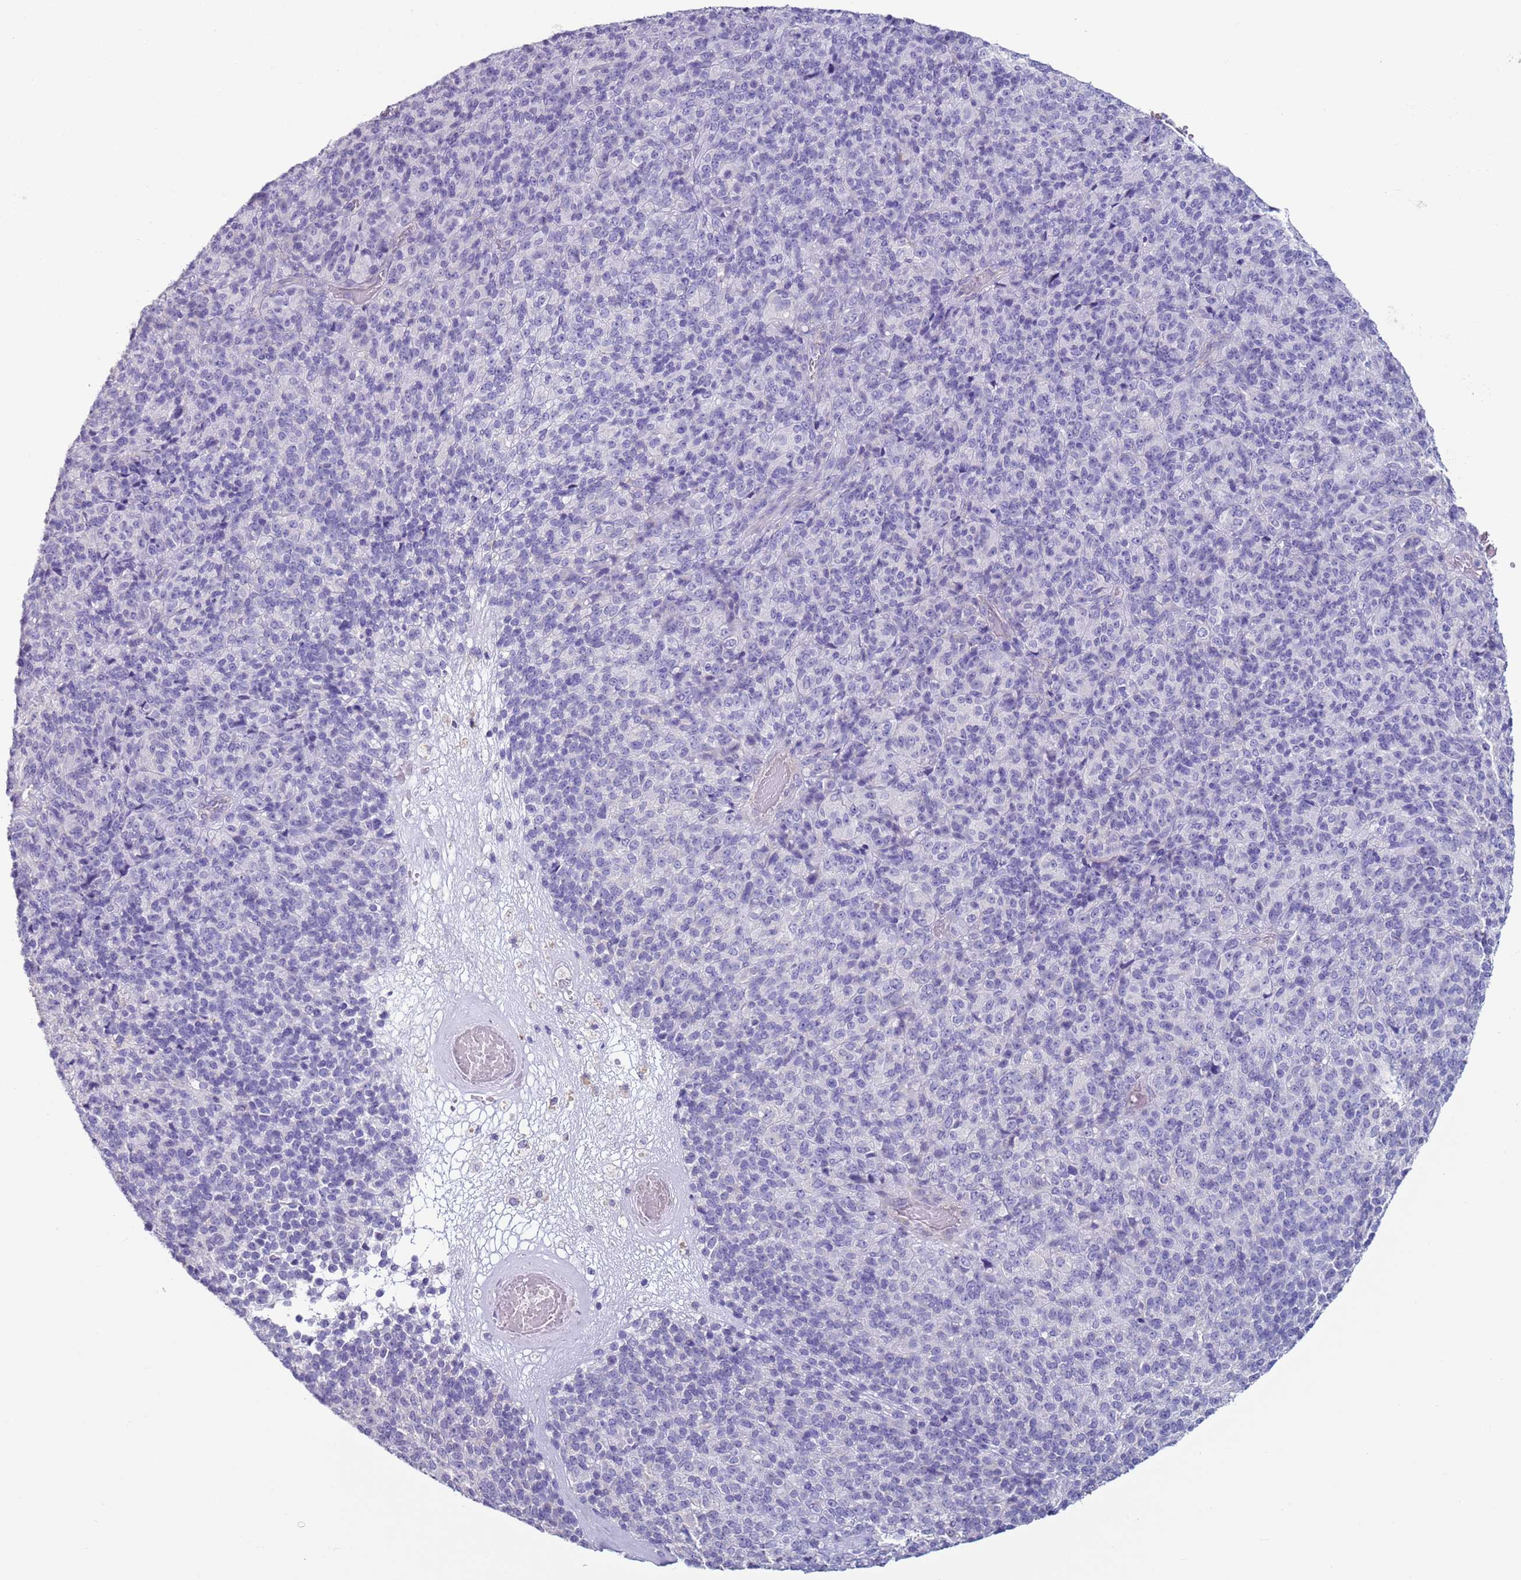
{"staining": {"intensity": "negative", "quantity": "none", "location": "none"}, "tissue": "melanoma", "cell_type": "Tumor cells", "image_type": "cancer", "snomed": [{"axis": "morphology", "description": "Malignant melanoma, Metastatic site"}, {"axis": "topography", "description": "Brain"}], "caption": "High power microscopy micrograph of an immunohistochemistry (IHC) histopathology image of malignant melanoma (metastatic site), revealing no significant expression in tumor cells.", "gene": "NPAP1", "patient": {"sex": "female", "age": 56}}